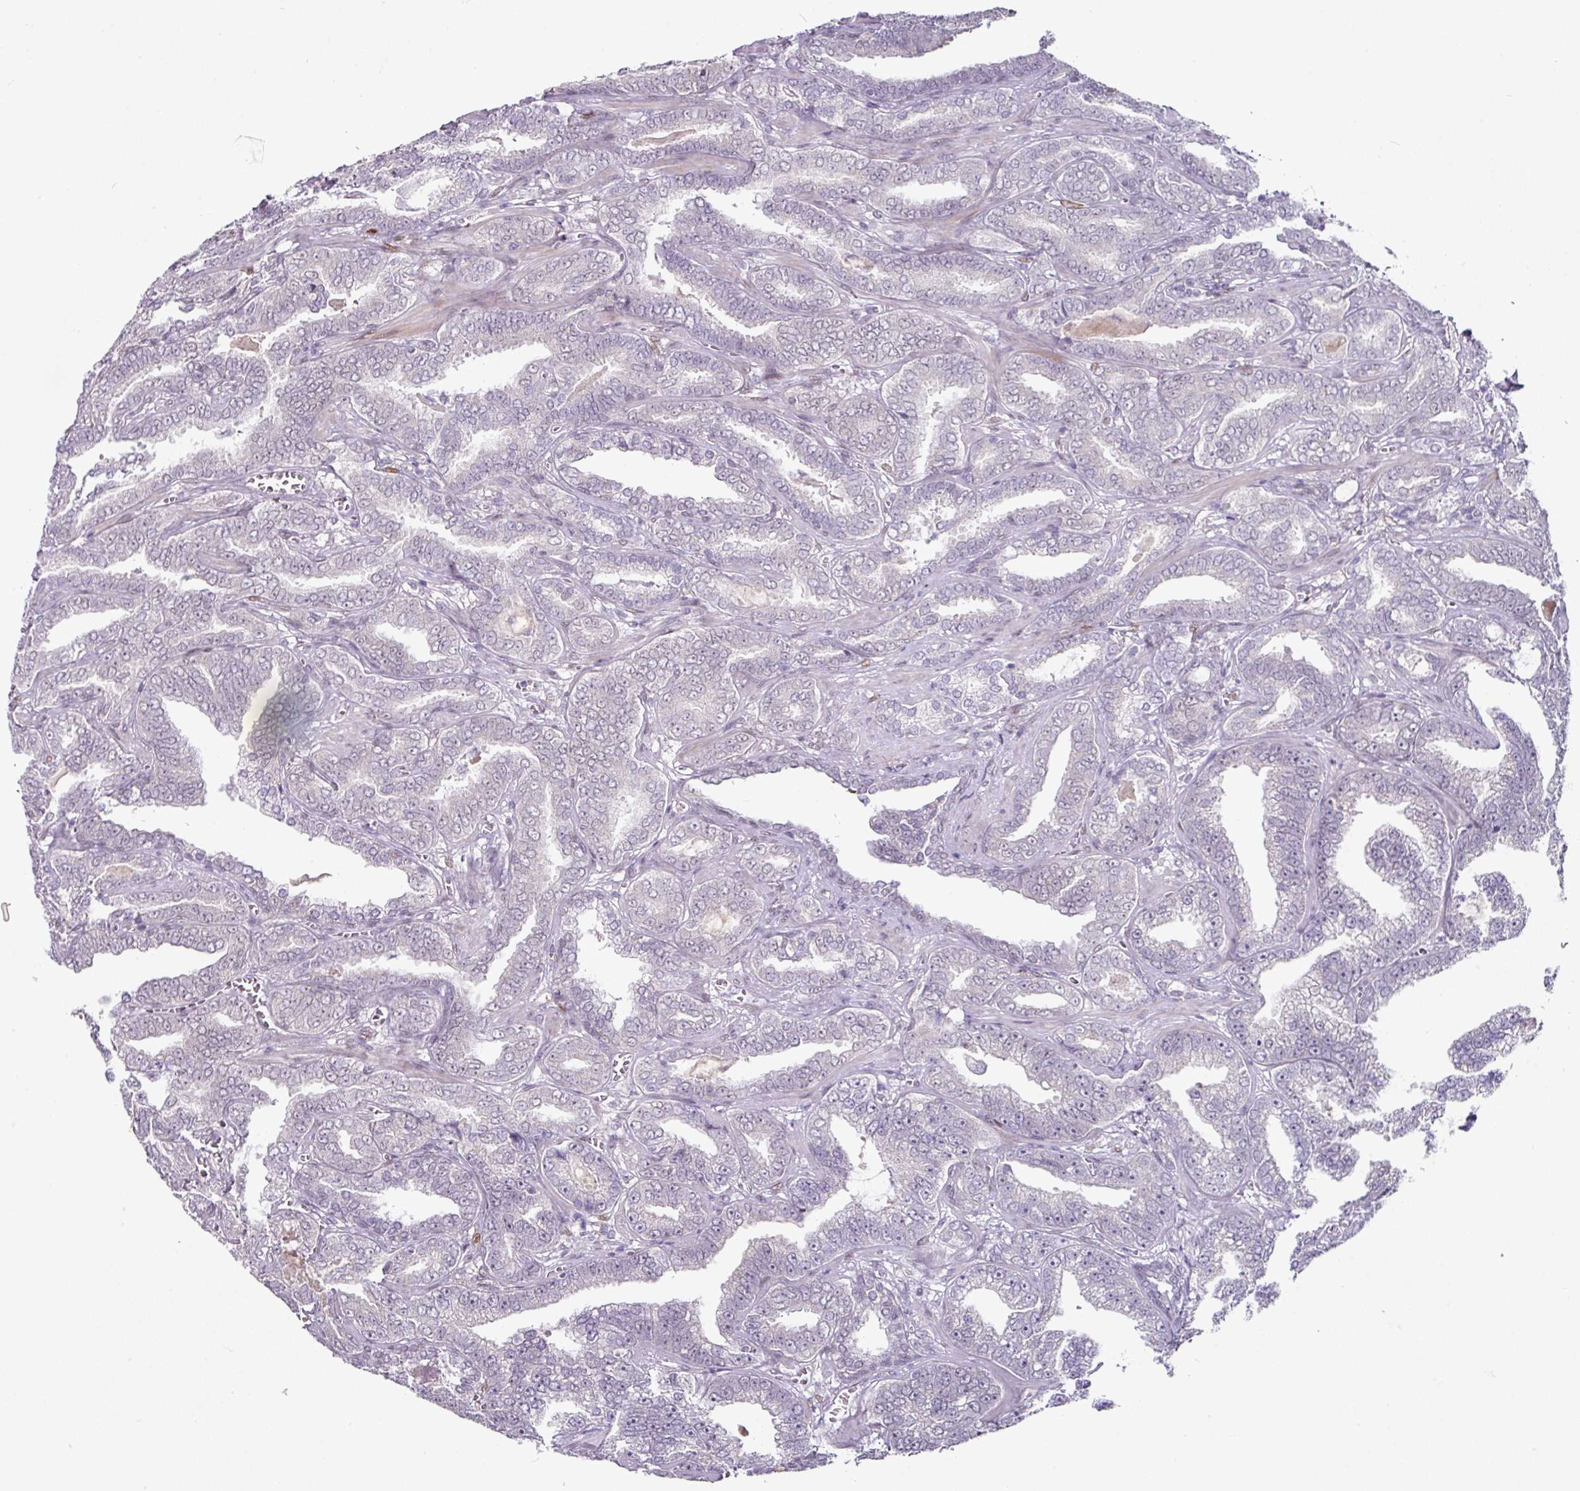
{"staining": {"intensity": "negative", "quantity": "none", "location": "none"}, "tissue": "prostate cancer", "cell_type": "Tumor cells", "image_type": "cancer", "snomed": [{"axis": "morphology", "description": "Adenocarcinoma, High grade"}, {"axis": "topography", "description": "Prostate"}], "caption": "Immunohistochemical staining of prostate cancer exhibits no significant expression in tumor cells.", "gene": "ELK1", "patient": {"sex": "male", "age": 67}}